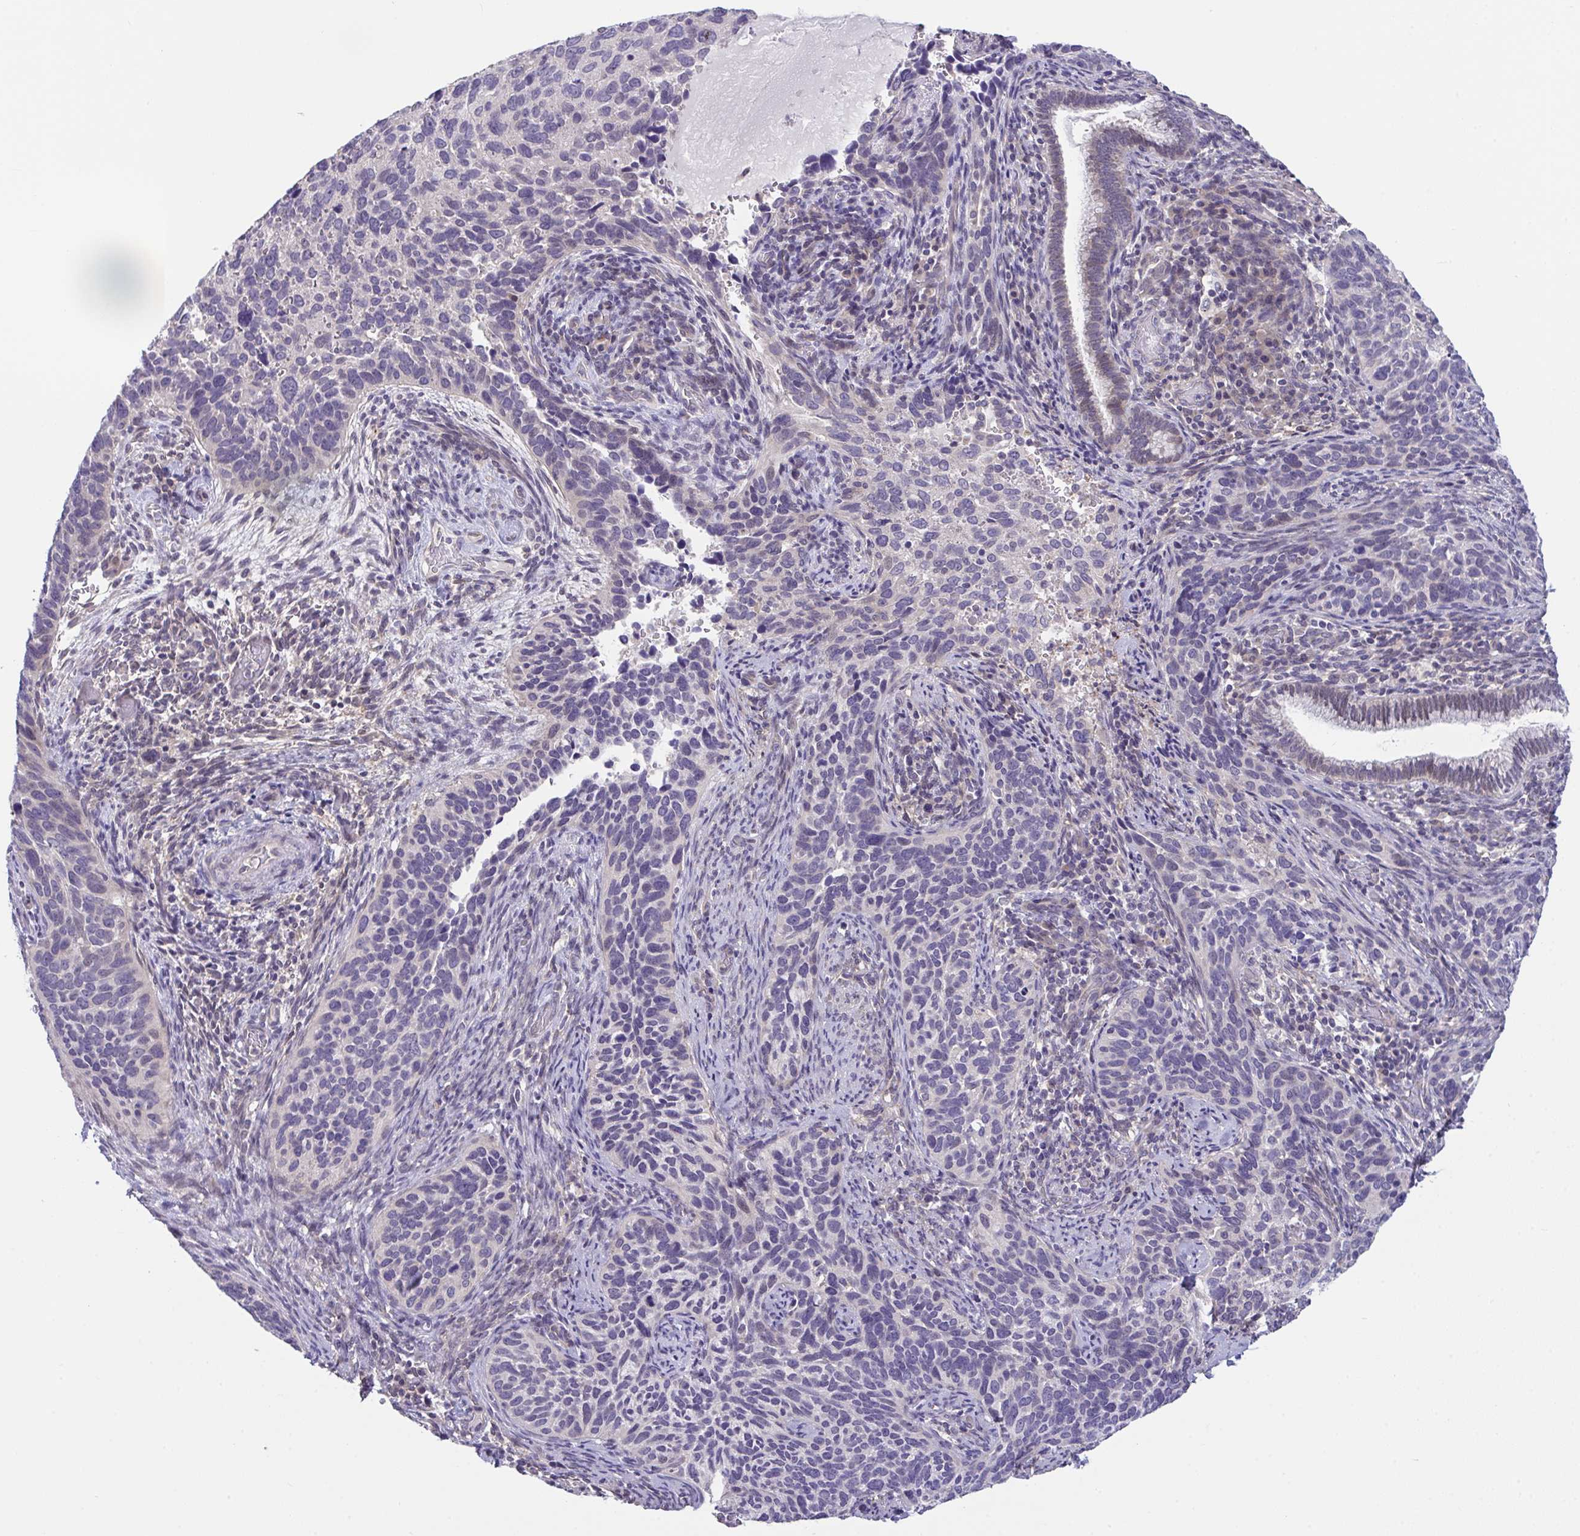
{"staining": {"intensity": "negative", "quantity": "none", "location": "none"}, "tissue": "cervical cancer", "cell_type": "Tumor cells", "image_type": "cancer", "snomed": [{"axis": "morphology", "description": "Squamous cell carcinoma, NOS"}, {"axis": "topography", "description": "Cervix"}], "caption": "Tumor cells show no significant staining in cervical cancer (squamous cell carcinoma).", "gene": "RHOXF1", "patient": {"sex": "female", "age": 51}}